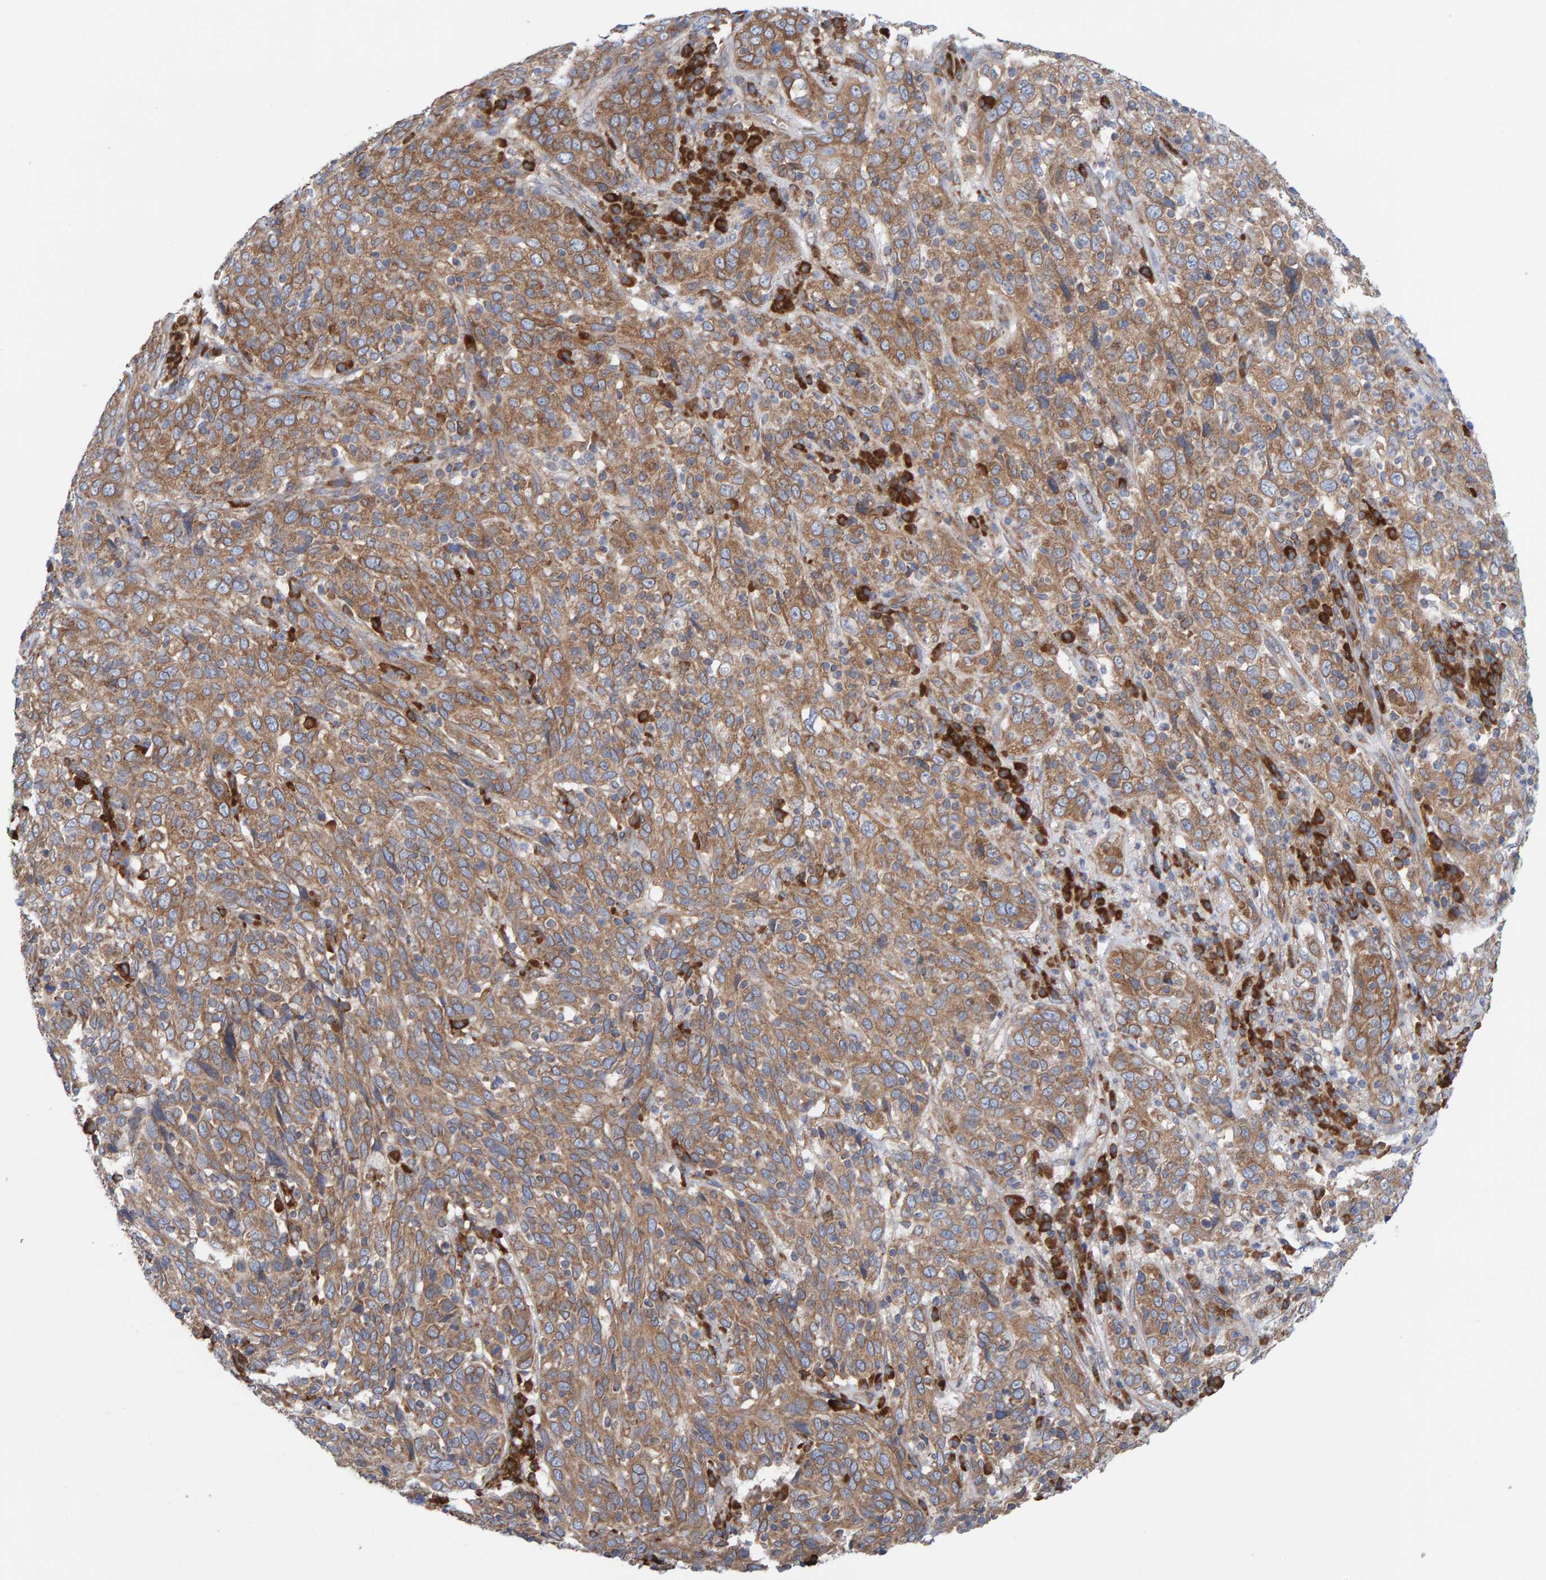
{"staining": {"intensity": "moderate", "quantity": ">75%", "location": "cytoplasmic/membranous"}, "tissue": "cervical cancer", "cell_type": "Tumor cells", "image_type": "cancer", "snomed": [{"axis": "morphology", "description": "Squamous cell carcinoma, NOS"}, {"axis": "topography", "description": "Cervix"}], "caption": "A brown stain labels moderate cytoplasmic/membranous expression of a protein in cervical cancer tumor cells. The protein is stained brown, and the nuclei are stained in blue (DAB (3,3'-diaminobenzidine) IHC with brightfield microscopy, high magnification).", "gene": "CDK5RAP3", "patient": {"sex": "female", "age": 46}}